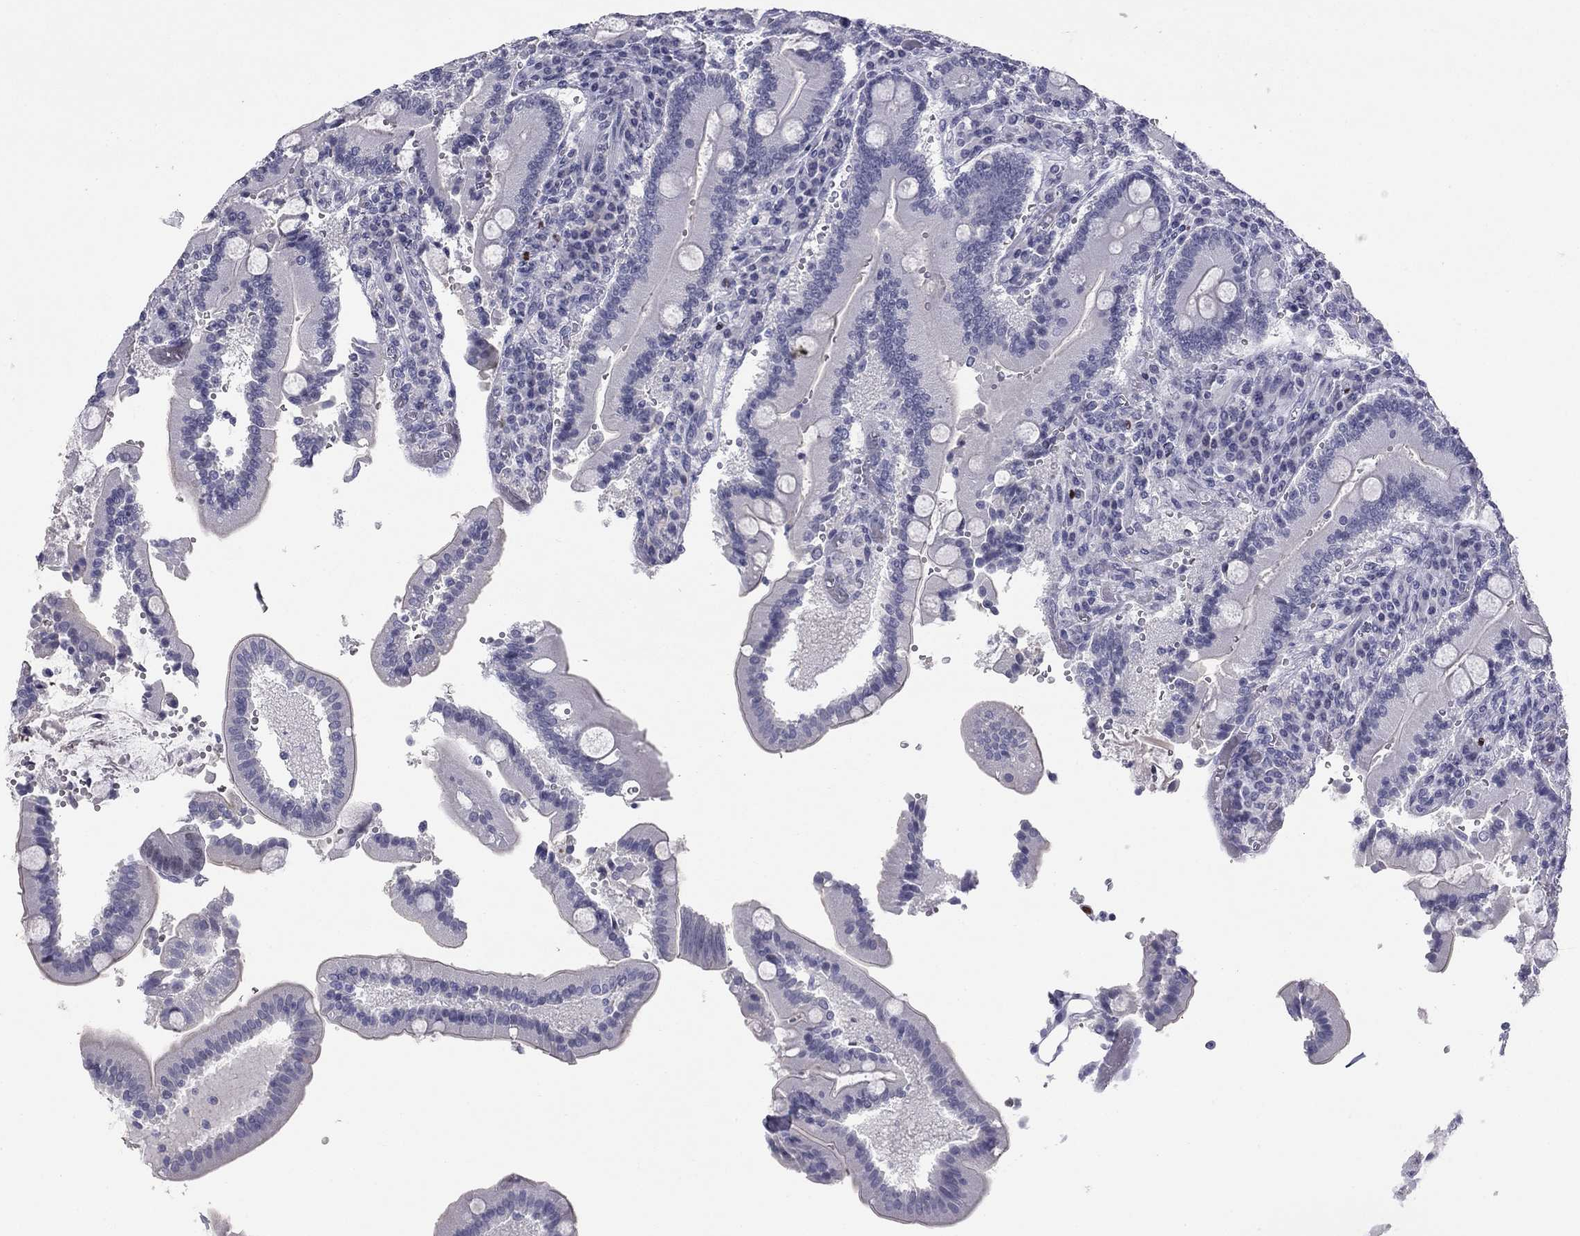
{"staining": {"intensity": "negative", "quantity": "none", "location": "none"}, "tissue": "duodenum", "cell_type": "Glandular cells", "image_type": "normal", "snomed": [{"axis": "morphology", "description": "Normal tissue, NOS"}, {"axis": "topography", "description": "Duodenum"}], "caption": "An immunohistochemistry micrograph of benign duodenum is shown. There is no staining in glandular cells of duodenum.", "gene": "TFAP2B", "patient": {"sex": "female", "age": 62}}